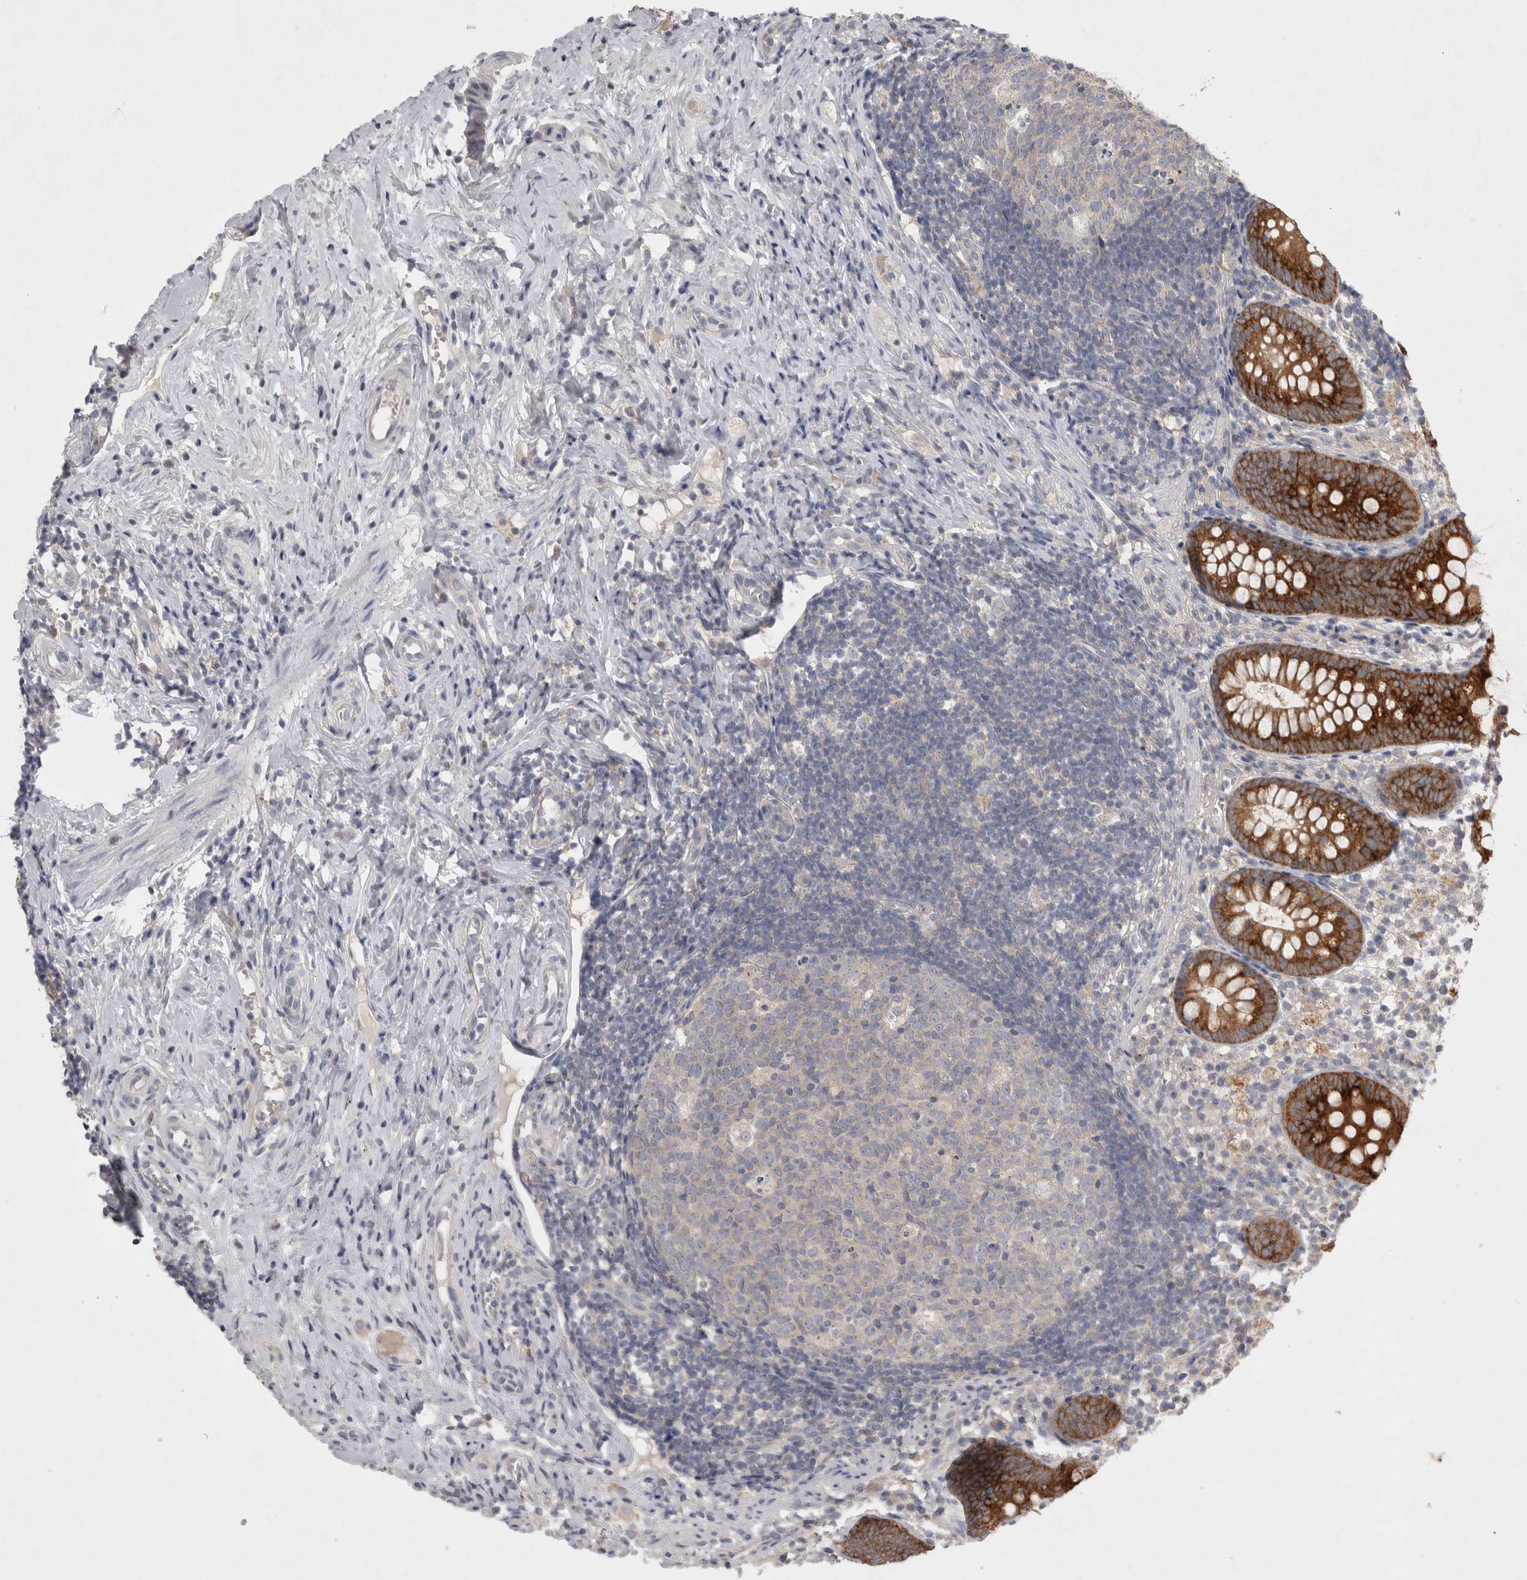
{"staining": {"intensity": "strong", "quantity": ">75%", "location": "cytoplasmic/membranous"}, "tissue": "appendix", "cell_type": "Glandular cells", "image_type": "normal", "snomed": [{"axis": "morphology", "description": "Normal tissue, NOS"}, {"axis": "topography", "description": "Appendix"}], "caption": "IHC of normal appendix exhibits high levels of strong cytoplasmic/membranous positivity in approximately >75% of glandular cells.", "gene": "LRRC40", "patient": {"sex": "female", "age": 20}}